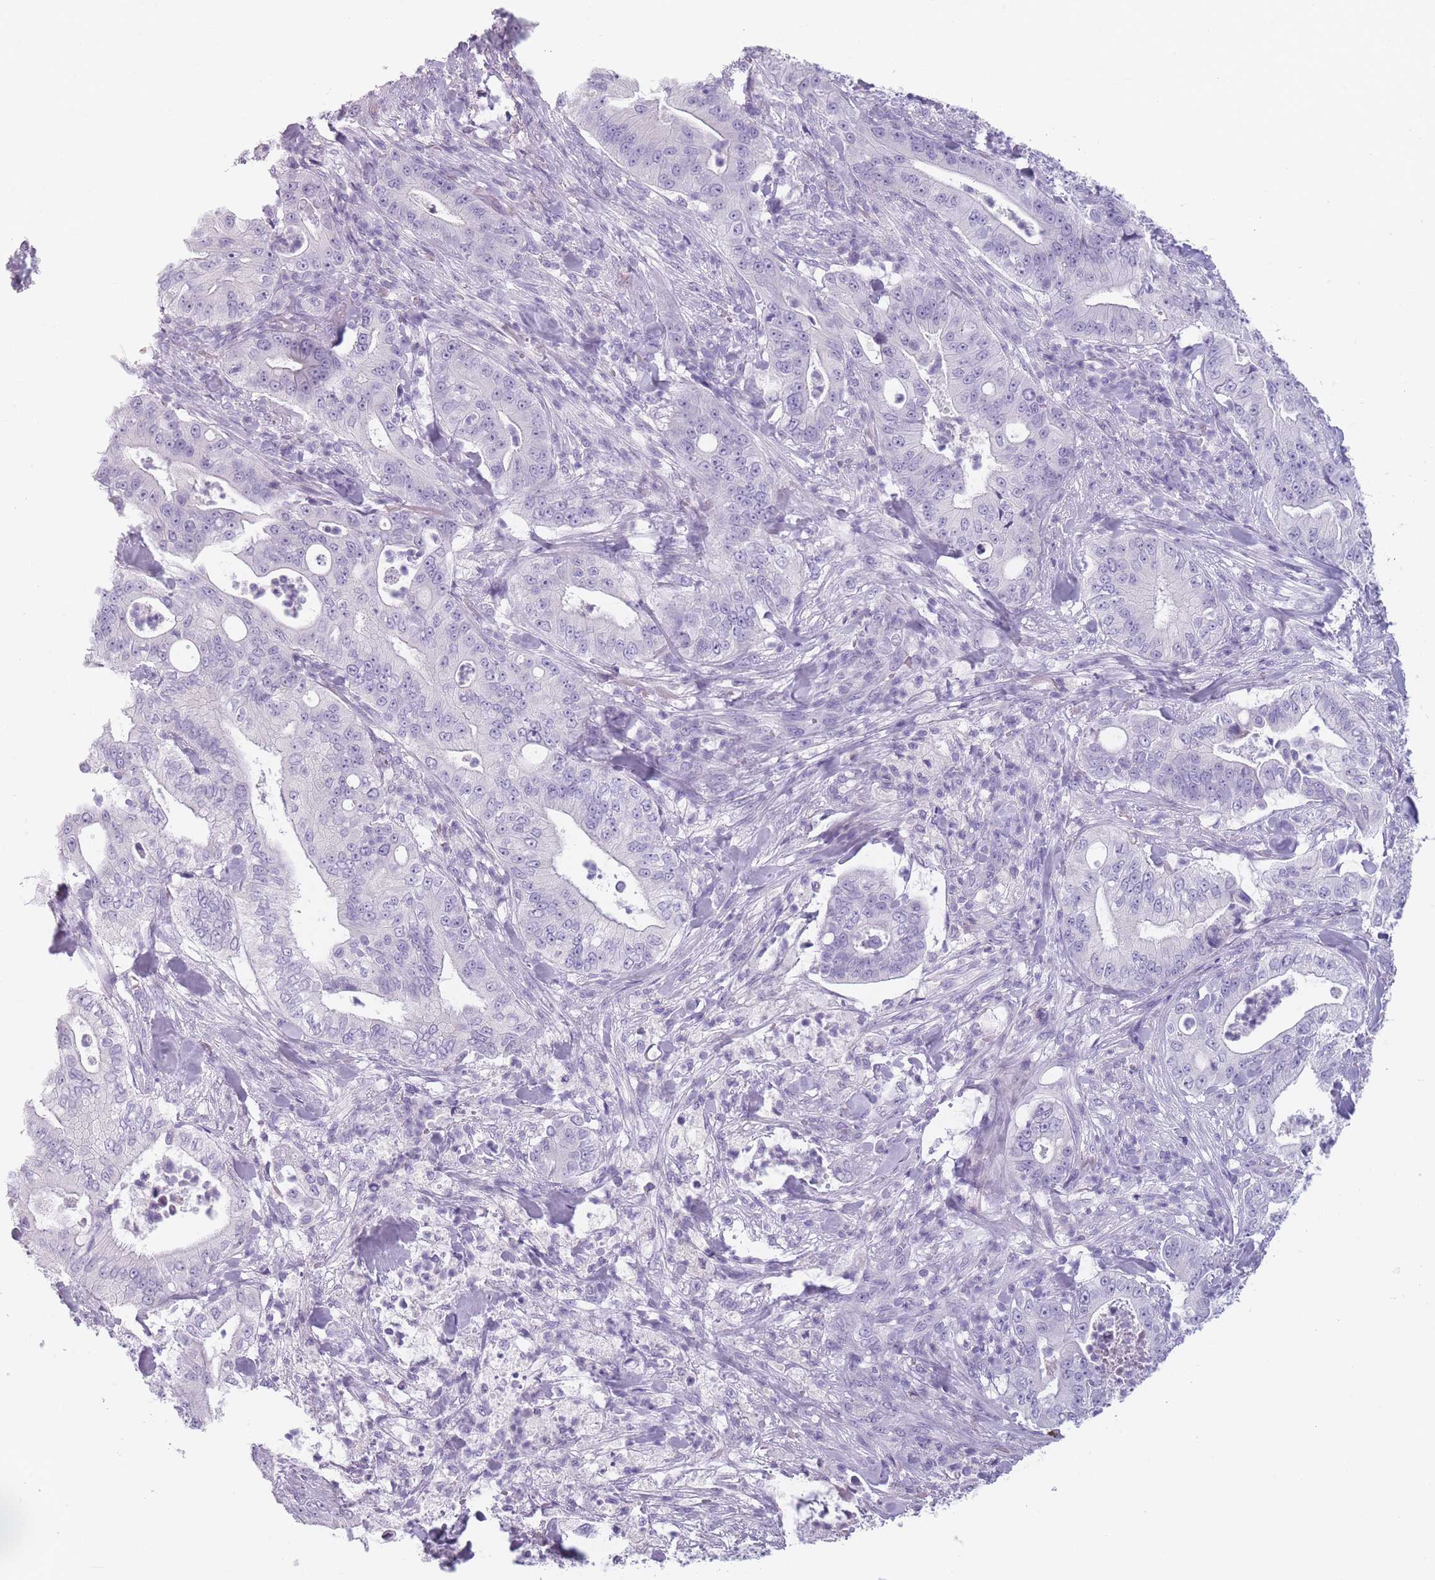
{"staining": {"intensity": "negative", "quantity": "none", "location": "none"}, "tissue": "pancreatic cancer", "cell_type": "Tumor cells", "image_type": "cancer", "snomed": [{"axis": "morphology", "description": "Adenocarcinoma, NOS"}, {"axis": "topography", "description": "Pancreas"}], "caption": "Adenocarcinoma (pancreatic) was stained to show a protein in brown. There is no significant positivity in tumor cells. (DAB IHC with hematoxylin counter stain).", "gene": "CCNO", "patient": {"sex": "male", "age": 71}}